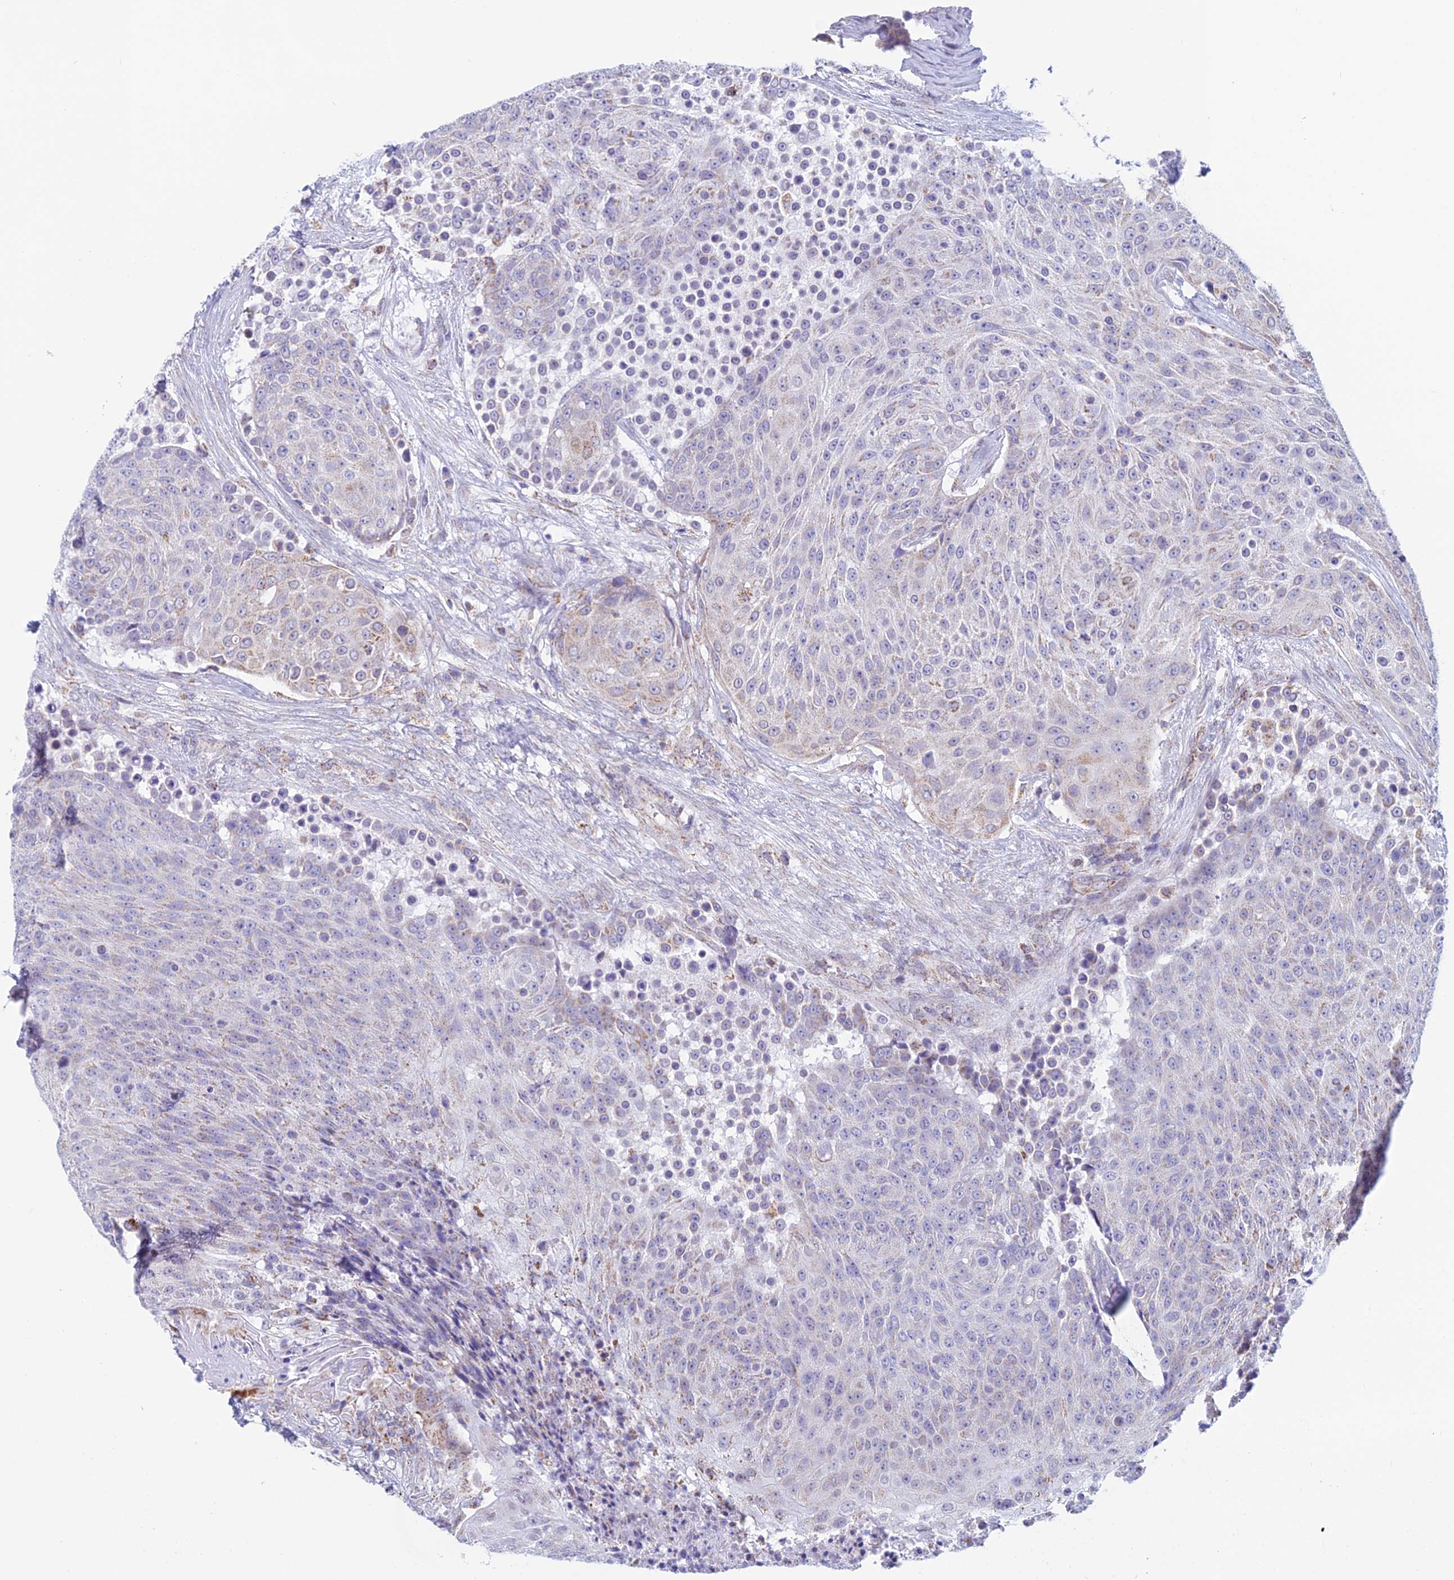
{"staining": {"intensity": "weak", "quantity": "<25%", "location": "cytoplasmic/membranous"}, "tissue": "urothelial cancer", "cell_type": "Tumor cells", "image_type": "cancer", "snomed": [{"axis": "morphology", "description": "Urothelial carcinoma, High grade"}, {"axis": "topography", "description": "Urinary bladder"}], "caption": "DAB (3,3'-diaminobenzidine) immunohistochemical staining of human high-grade urothelial carcinoma reveals no significant positivity in tumor cells.", "gene": "ZNG1B", "patient": {"sex": "female", "age": 63}}